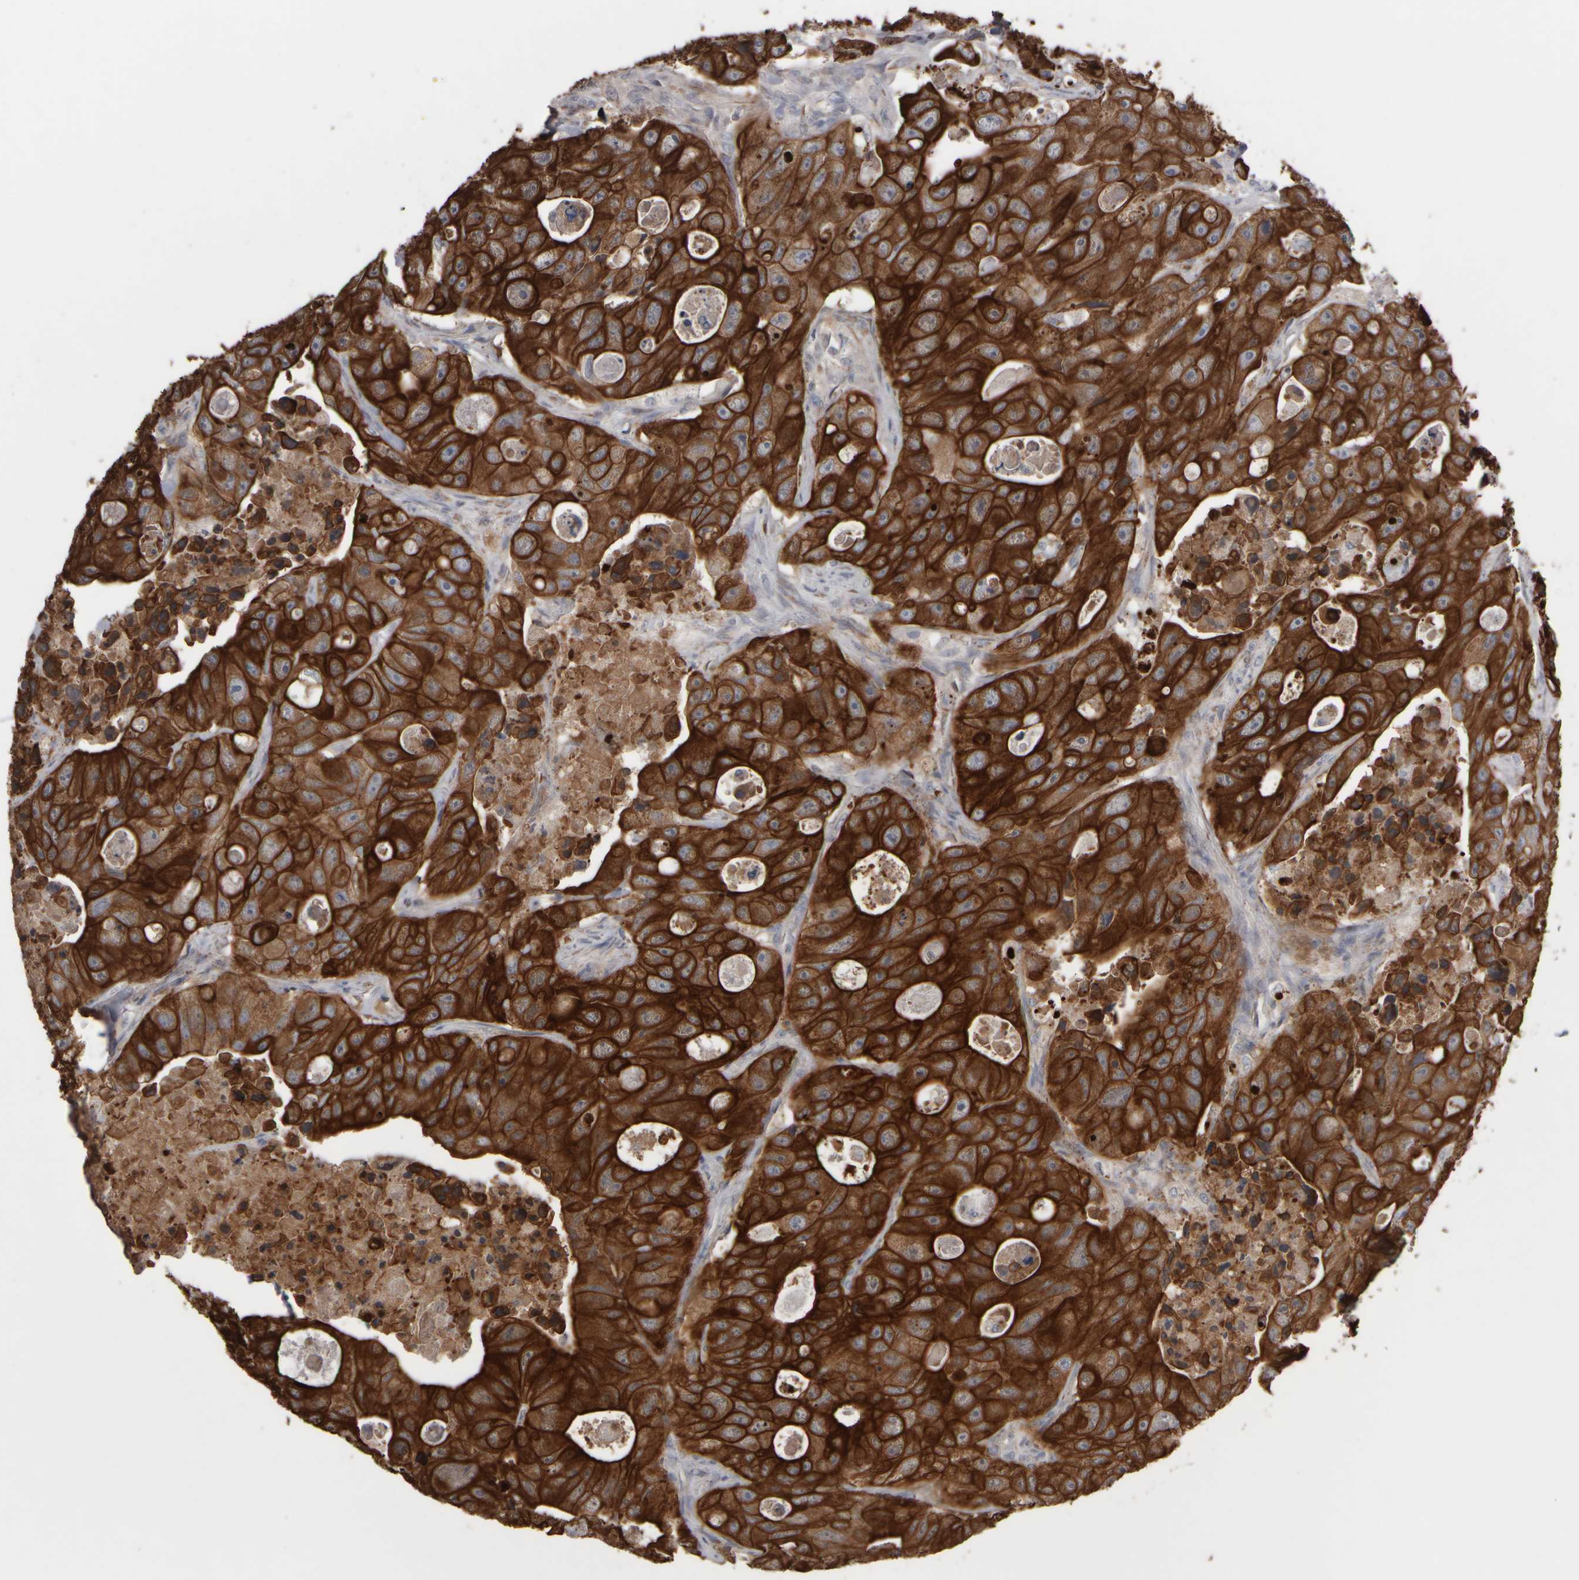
{"staining": {"intensity": "strong", "quantity": ">75%", "location": "cytoplasmic/membranous"}, "tissue": "colorectal cancer", "cell_type": "Tumor cells", "image_type": "cancer", "snomed": [{"axis": "morphology", "description": "Adenocarcinoma, NOS"}, {"axis": "topography", "description": "Colon"}], "caption": "About >75% of tumor cells in adenocarcinoma (colorectal) exhibit strong cytoplasmic/membranous protein expression as visualized by brown immunohistochemical staining.", "gene": "EPHX2", "patient": {"sex": "female", "age": 46}}